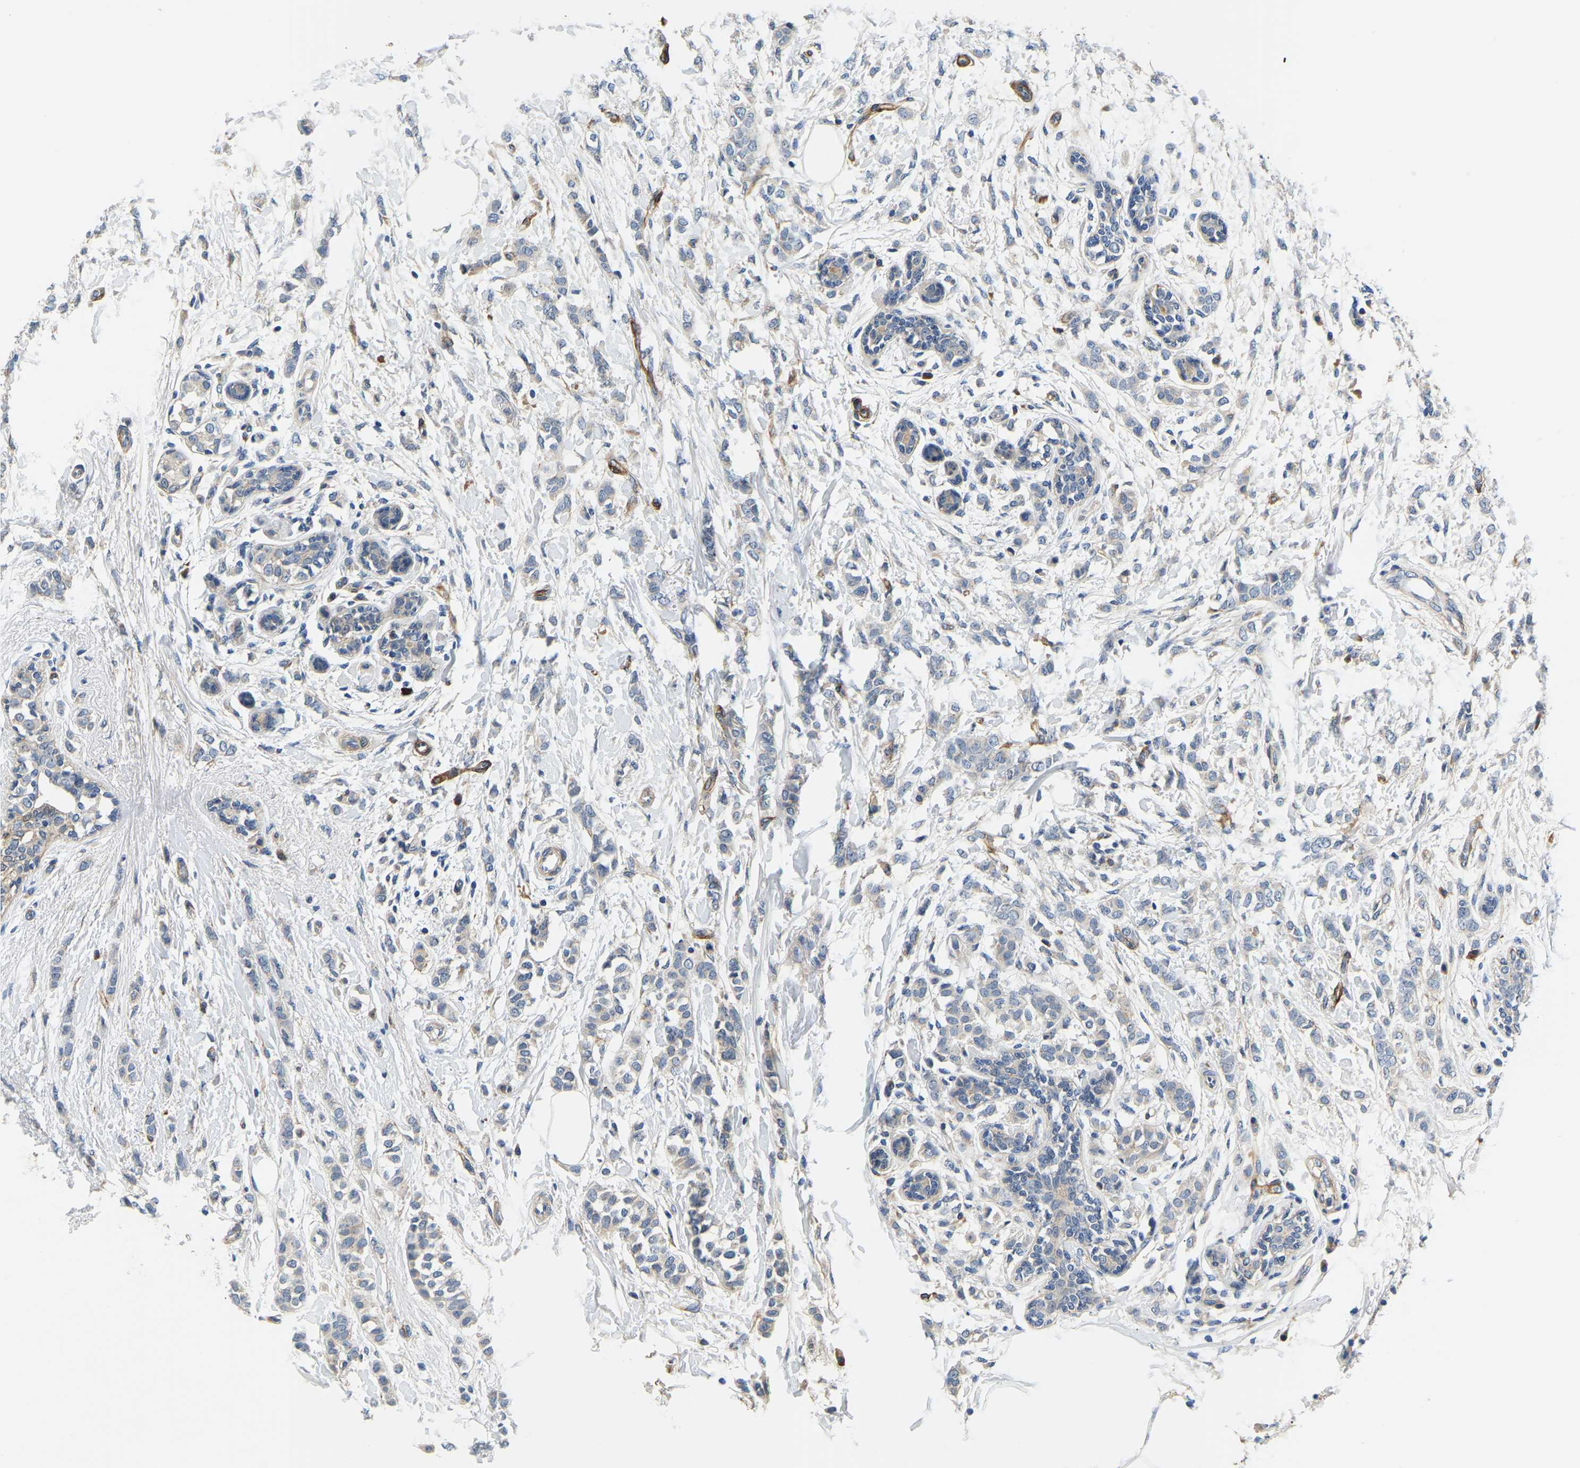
{"staining": {"intensity": "negative", "quantity": "none", "location": "none"}, "tissue": "breast cancer", "cell_type": "Tumor cells", "image_type": "cancer", "snomed": [{"axis": "morphology", "description": "Lobular carcinoma, in situ"}, {"axis": "morphology", "description": "Lobular carcinoma"}, {"axis": "topography", "description": "Breast"}], "caption": "Protein analysis of breast cancer (lobular carcinoma) shows no significant positivity in tumor cells.", "gene": "LIAS", "patient": {"sex": "female", "age": 41}}